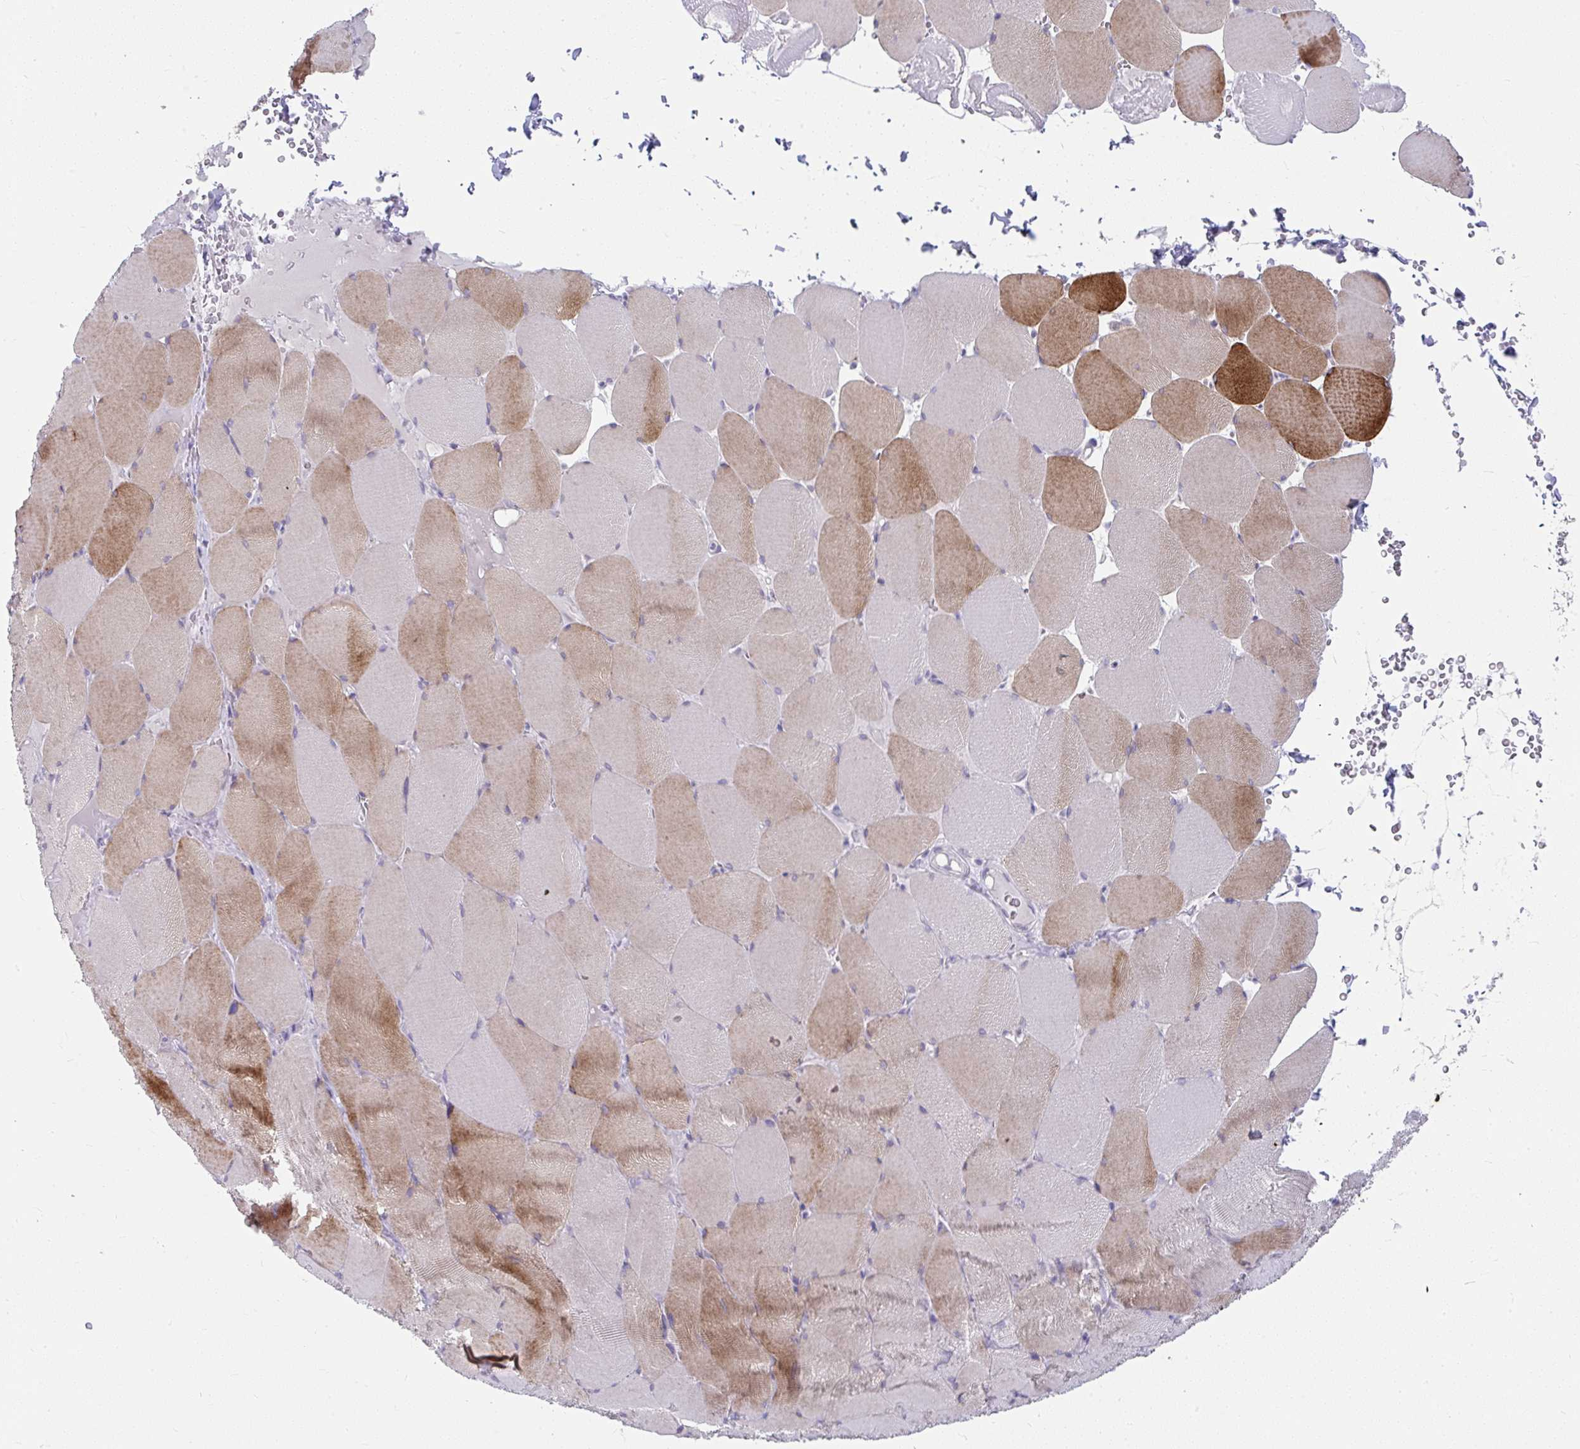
{"staining": {"intensity": "strong", "quantity": "25%-75%", "location": "cytoplasmic/membranous"}, "tissue": "skeletal muscle", "cell_type": "Myocytes", "image_type": "normal", "snomed": [{"axis": "morphology", "description": "Normal tissue, NOS"}, {"axis": "topography", "description": "Skeletal muscle"}, {"axis": "topography", "description": "Head-Neck"}], "caption": "IHC of benign human skeletal muscle reveals high levels of strong cytoplasmic/membranous expression in about 25%-75% of myocytes. The staining was performed using DAB to visualize the protein expression in brown, while the nuclei were stained in blue with hematoxylin (Magnification: 20x).", "gene": "UGT3A2", "patient": {"sex": "male", "age": 66}}